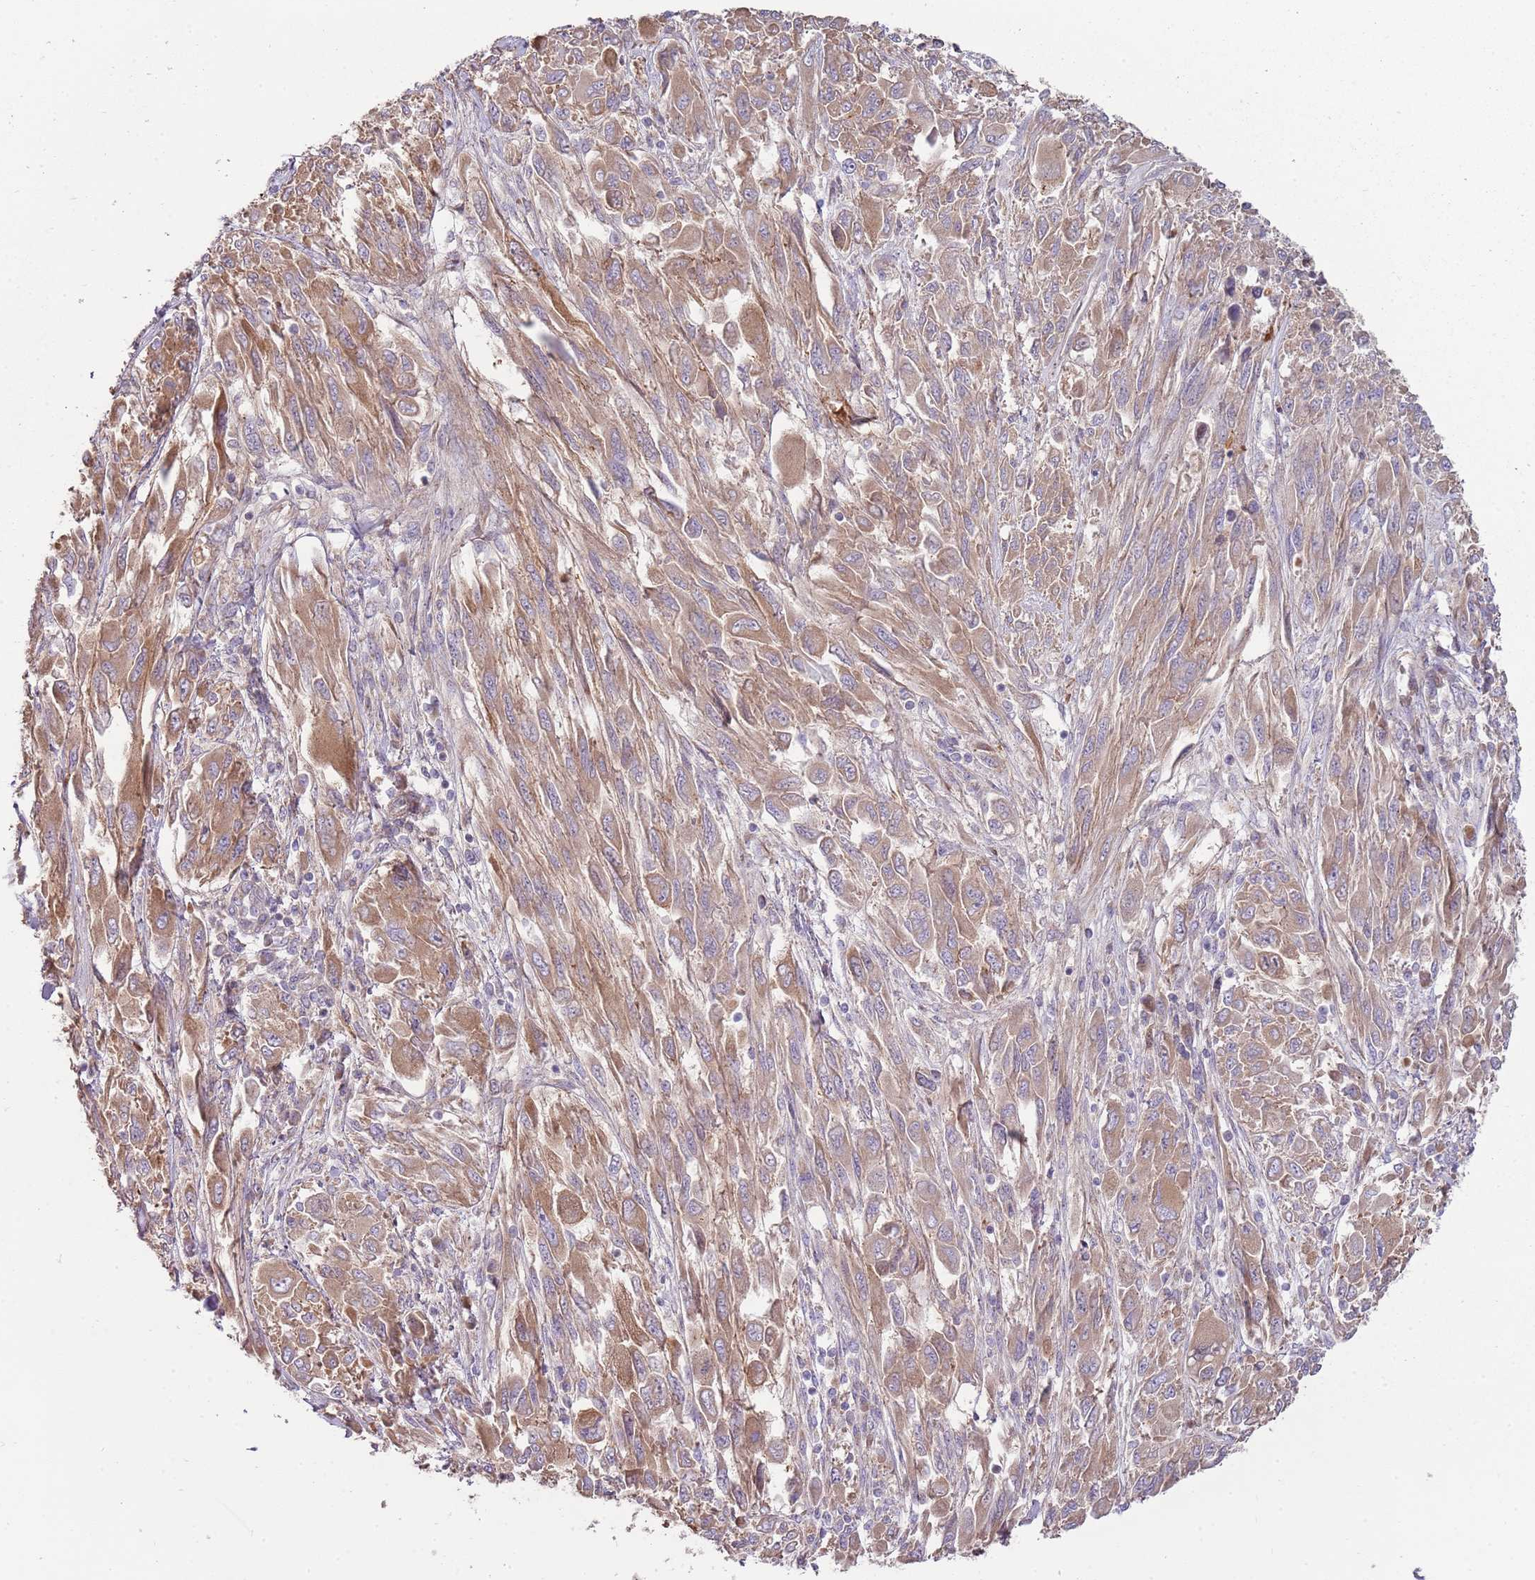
{"staining": {"intensity": "moderate", "quantity": ">75%", "location": "cytoplasmic/membranous"}, "tissue": "melanoma", "cell_type": "Tumor cells", "image_type": "cancer", "snomed": [{"axis": "morphology", "description": "Malignant melanoma, NOS"}, {"axis": "topography", "description": "Skin"}], "caption": "There is medium levels of moderate cytoplasmic/membranous positivity in tumor cells of malignant melanoma, as demonstrated by immunohistochemical staining (brown color).", "gene": "EMC1", "patient": {"sex": "female", "age": 91}}